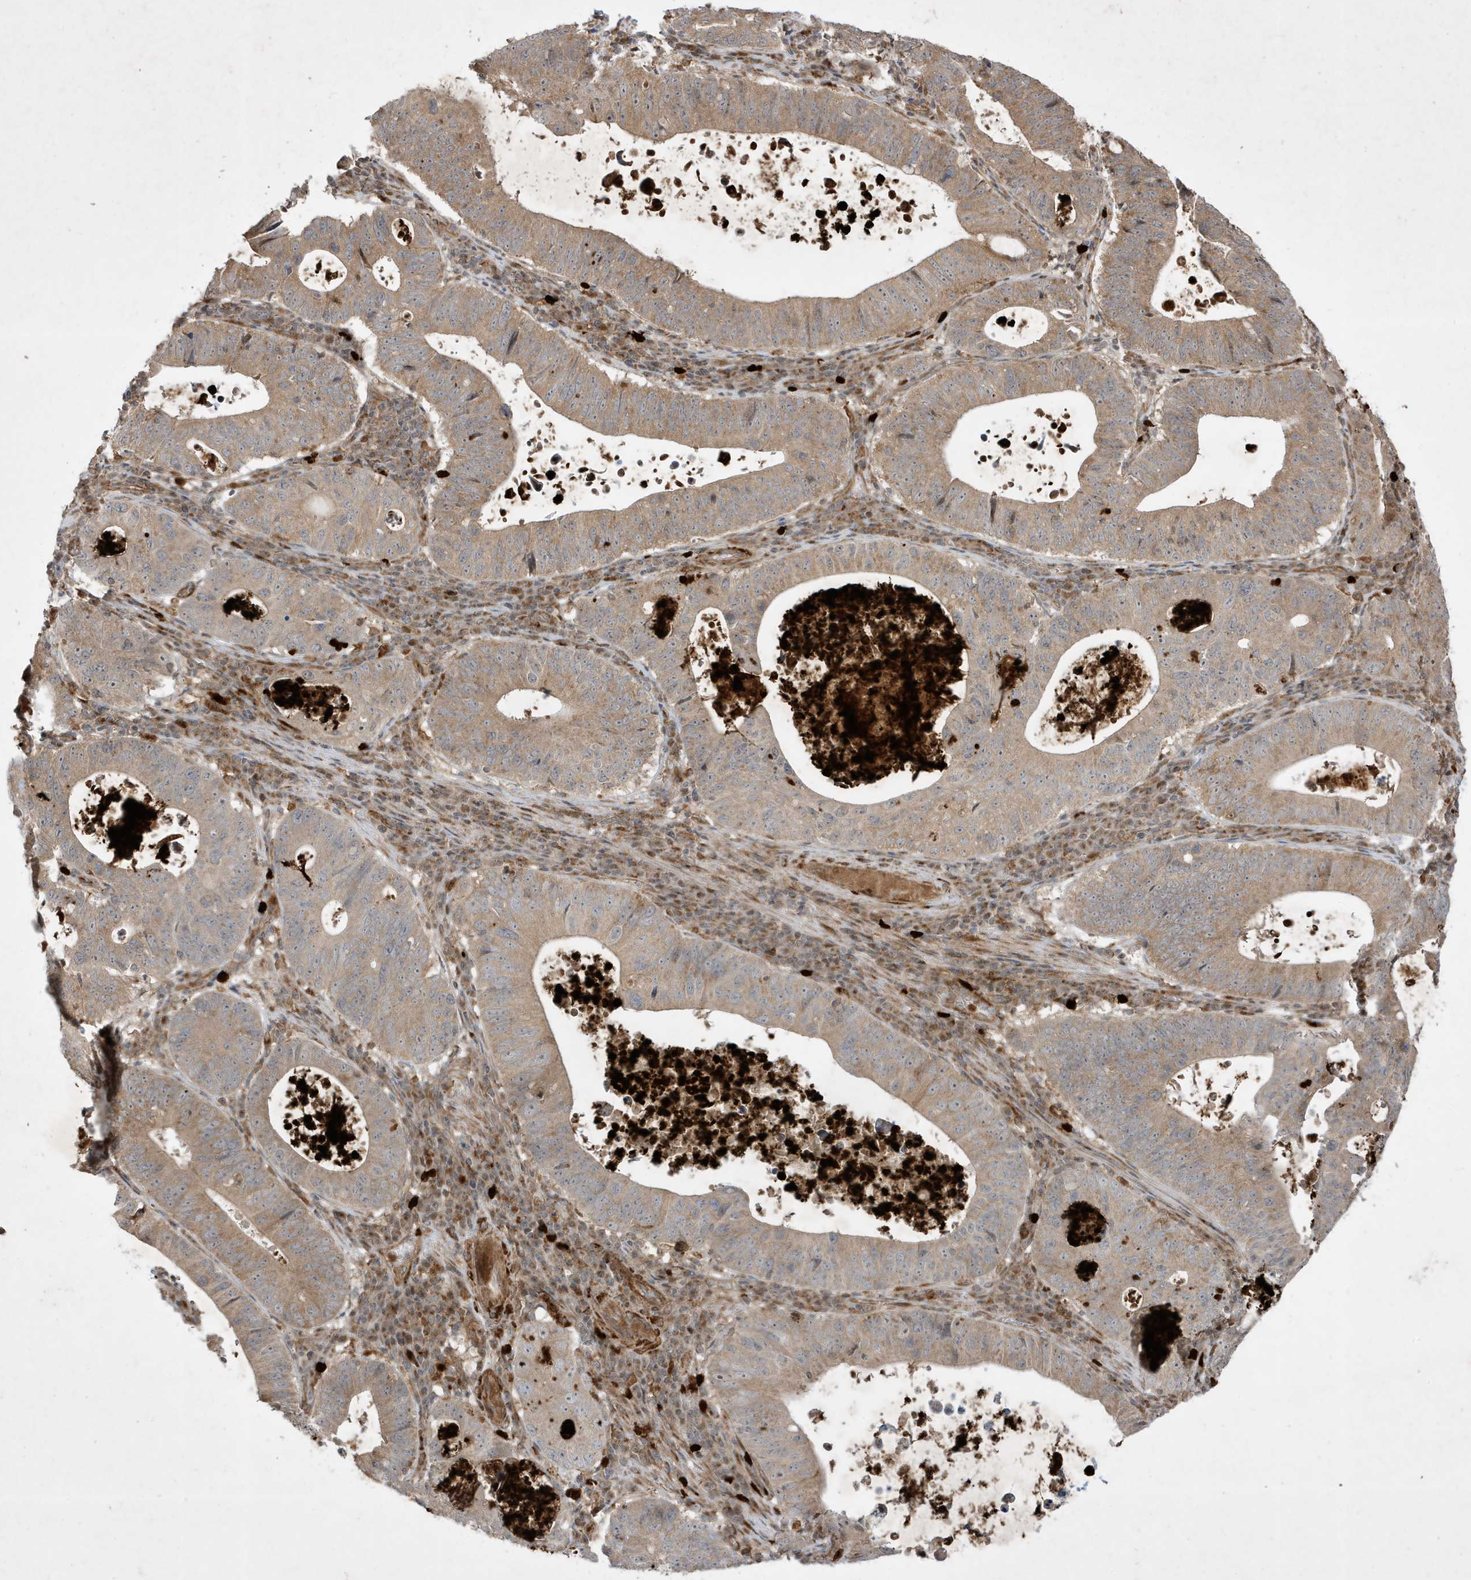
{"staining": {"intensity": "weak", "quantity": ">75%", "location": "cytoplasmic/membranous"}, "tissue": "stomach cancer", "cell_type": "Tumor cells", "image_type": "cancer", "snomed": [{"axis": "morphology", "description": "Adenocarcinoma, NOS"}, {"axis": "topography", "description": "Stomach"}], "caption": "Immunohistochemical staining of human stomach adenocarcinoma exhibits low levels of weak cytoplasmic/membranous protein positivity in about >75% of tumor cells. The staining was performed using DAB (3,3'-diaminobenzidine), with brown indicating positive protein expression. Nuclei are stained blue with hematoxylin.", "gene": "IFT57", "patient": {"sex": "male", "age": 59}}